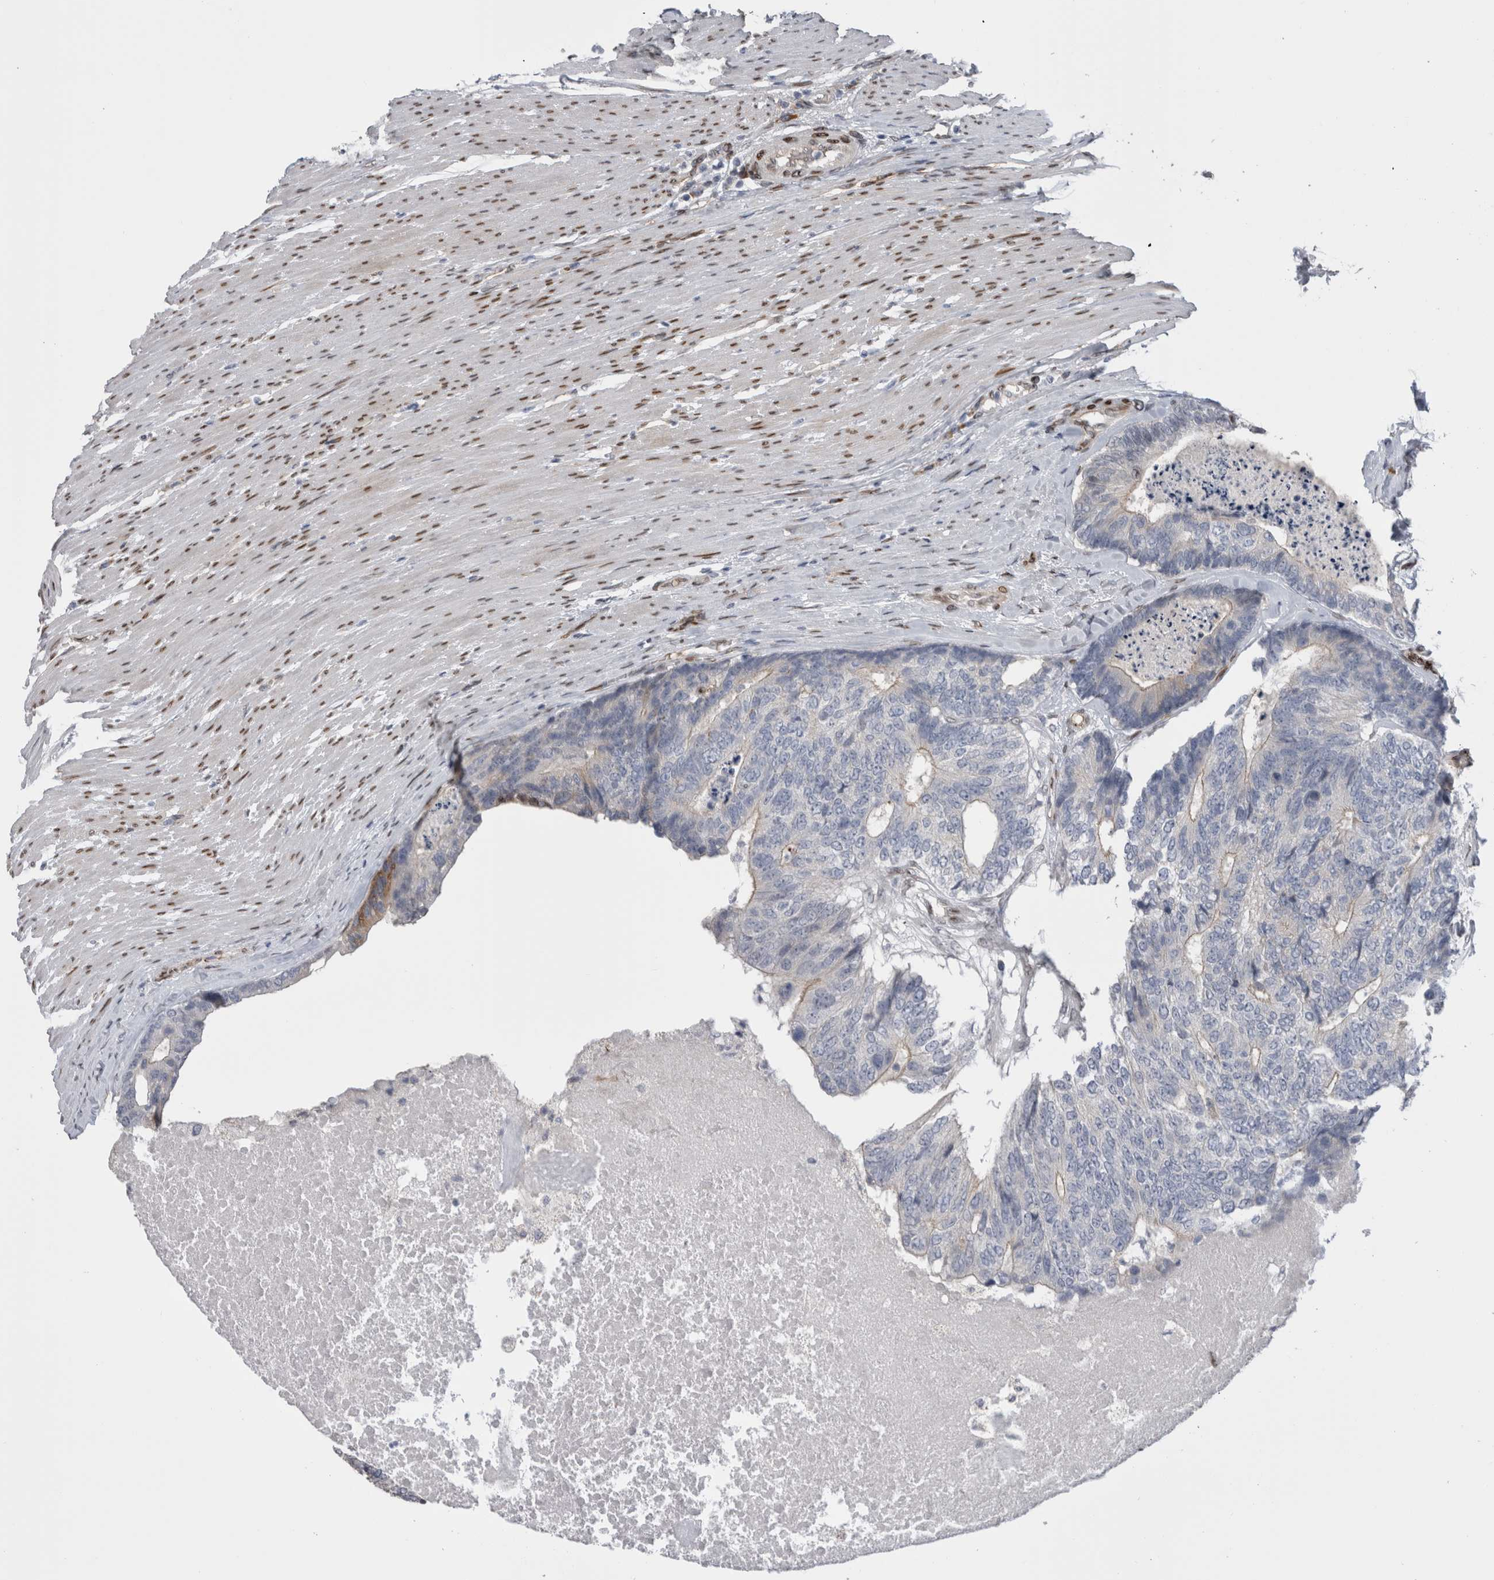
{"staining": {"intensity": "moderate", "quantity": "<25%", "location": "cytoplasmic/membranous"}, "tissue": "colorectal cancer", "cell_type": "Tumor cells", "image_type": "cancer", "snomed": [{"axis": "morphology", "description": "Adenocarcinoma, NOS"}, {"axis": "topography", "description": "Colon"}], "caption": "The micrograph demonstrates staining of colorectal cancer (adenocarcinoma), revealing moderate cytoplasmic/membranous protein staining (brown color) within tumor cells. The staining is performed using DAB brown chromogen to label protein expression. The nuclei are counter-stained blue using hematoxylin.", "gene": "DMTN", "patient": {"sex": "female", "age": 67}}